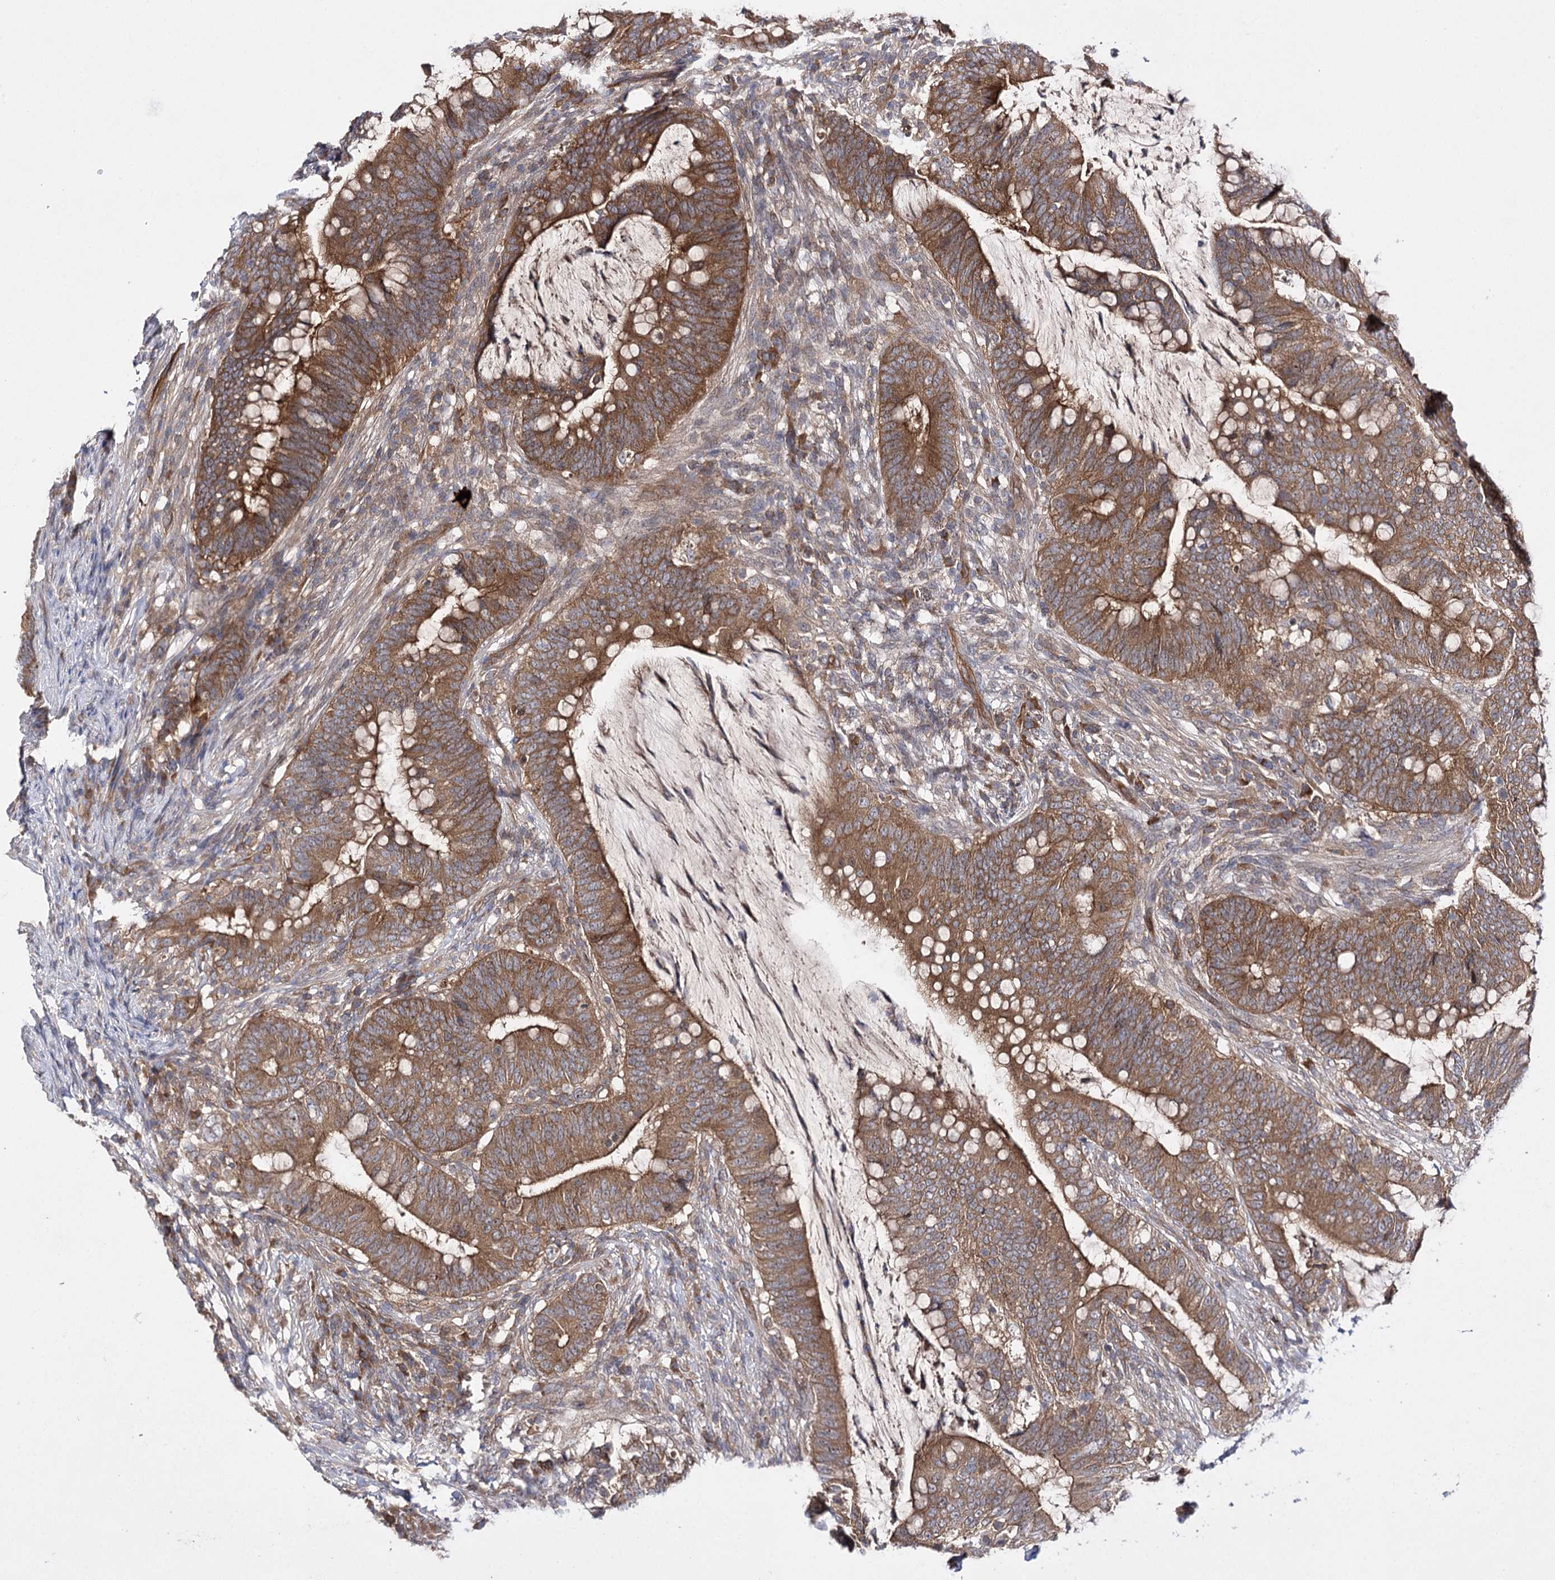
{"staining": {"intensity": "strong", "quantity": ">75%", "location": "cytoplasmic/membranous"}, "tissue": "colorectal cancer", "cell_type": "Tumor cells", "image_type": "cancer", "snomed": [{"axis": "morphology", "description": "Adenocarcinoma, NOS"}, {"axis": "topography", "description": "Colon"}], "caption": "A brown stain labels strong cytoplasmic/membranous staining of a protein in human colorectal adenocarcinoma tumor cells.", "gene": "BCR", "patient": {"sex": "female", "age": 66}}